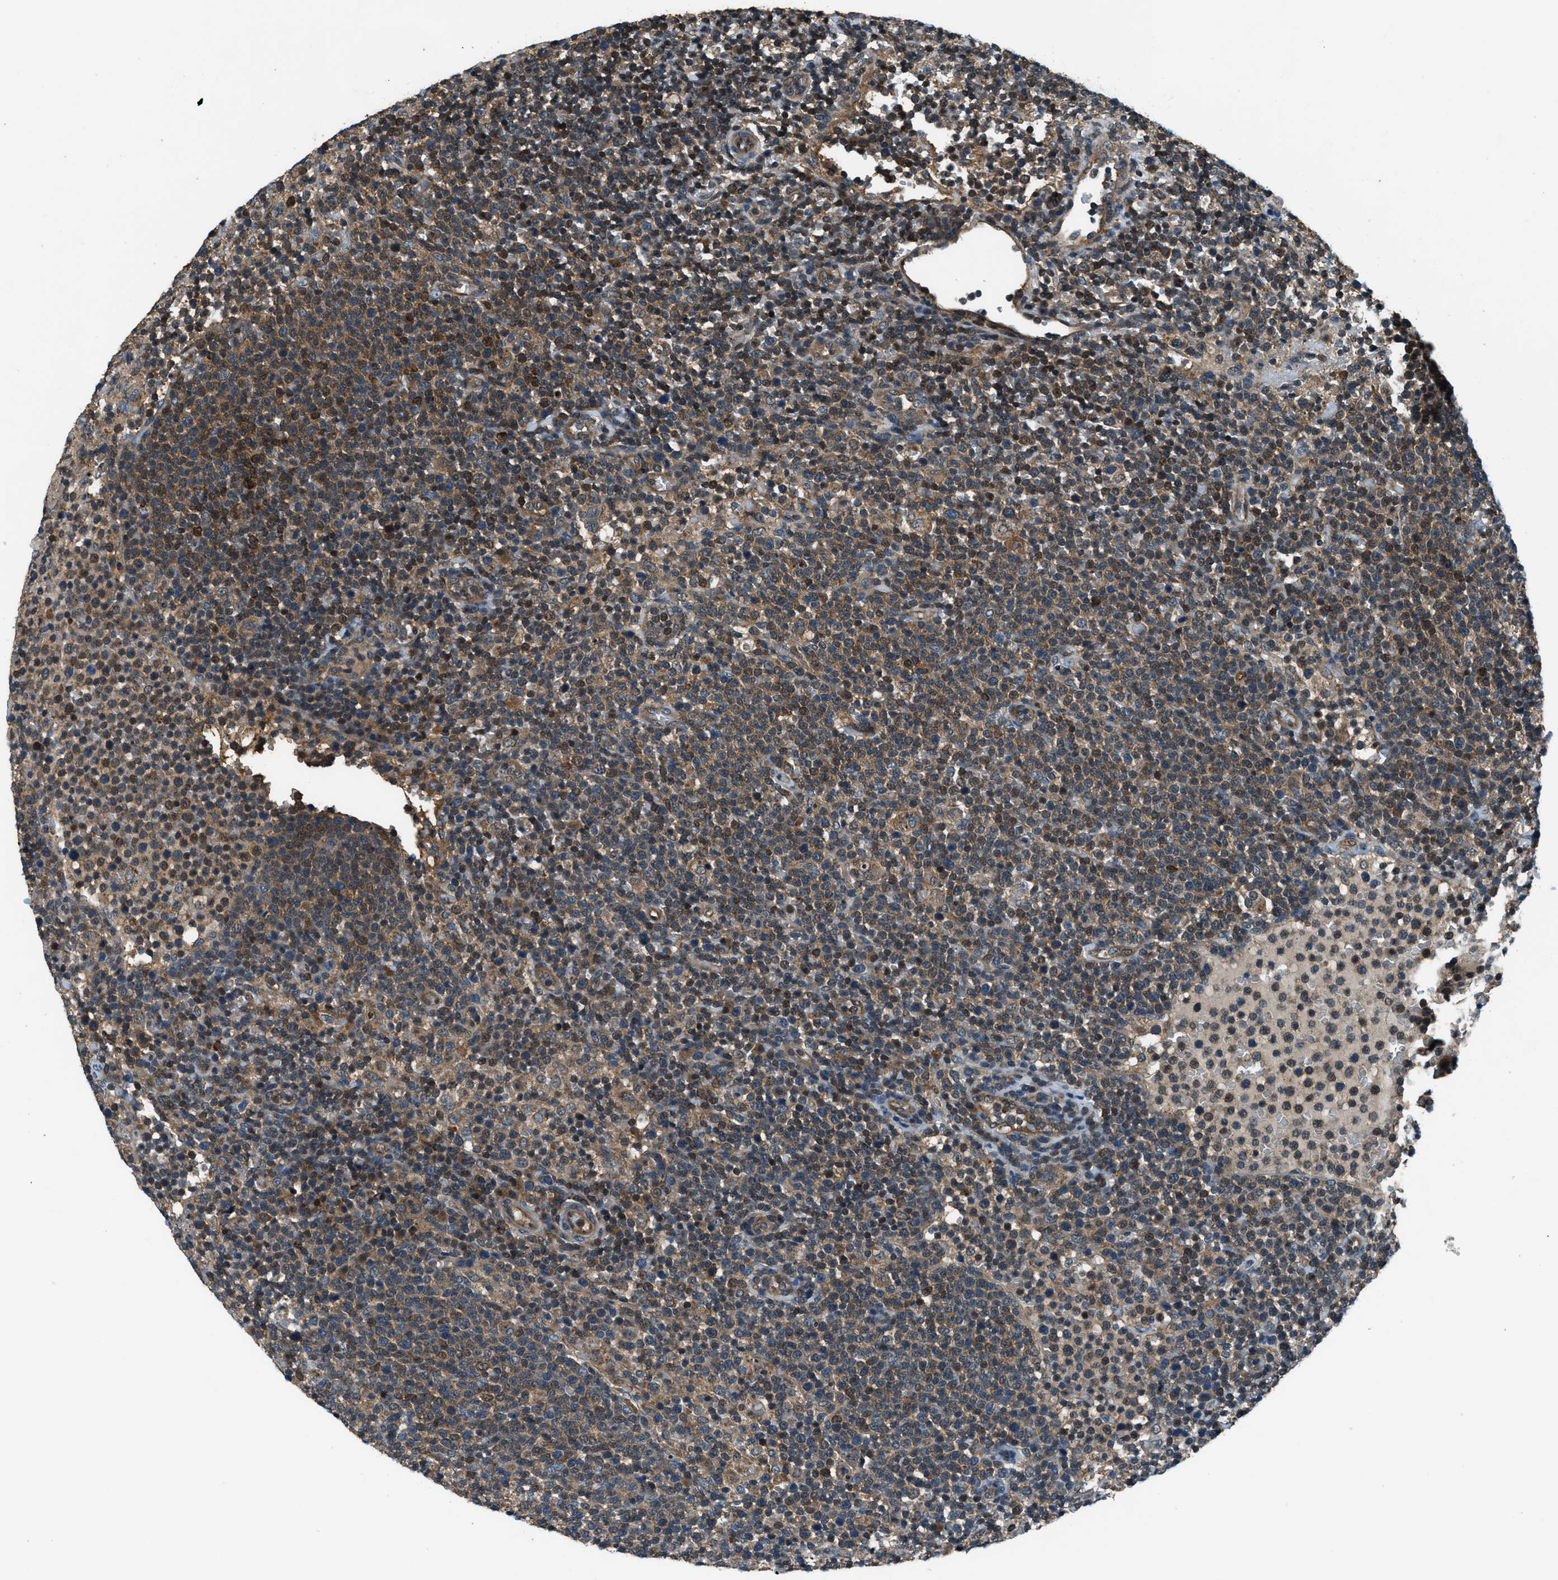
{"staining": {"intensity": "moderate", "quantity": ">75%", "location": "cytoplasmic/membranous"}, "tissue": "lymphoma", "cell_type": "Tumor cells", "image_type": "cancer", "snomed": [{"axis": "morphology", "description": "Malignant lymphoma, non-Hodgkin's type, High grade"}, {"axis": "topography", "description": "Lymph node"}], "caption": "Lymphoma was stained to show a protein in brown. There is medium levels of moderate cytoplasmic/membranous expression in approximately >75% of tumor cells.", "gene": "HEBP2", "patient": {"sex": "male", "age": 61}}